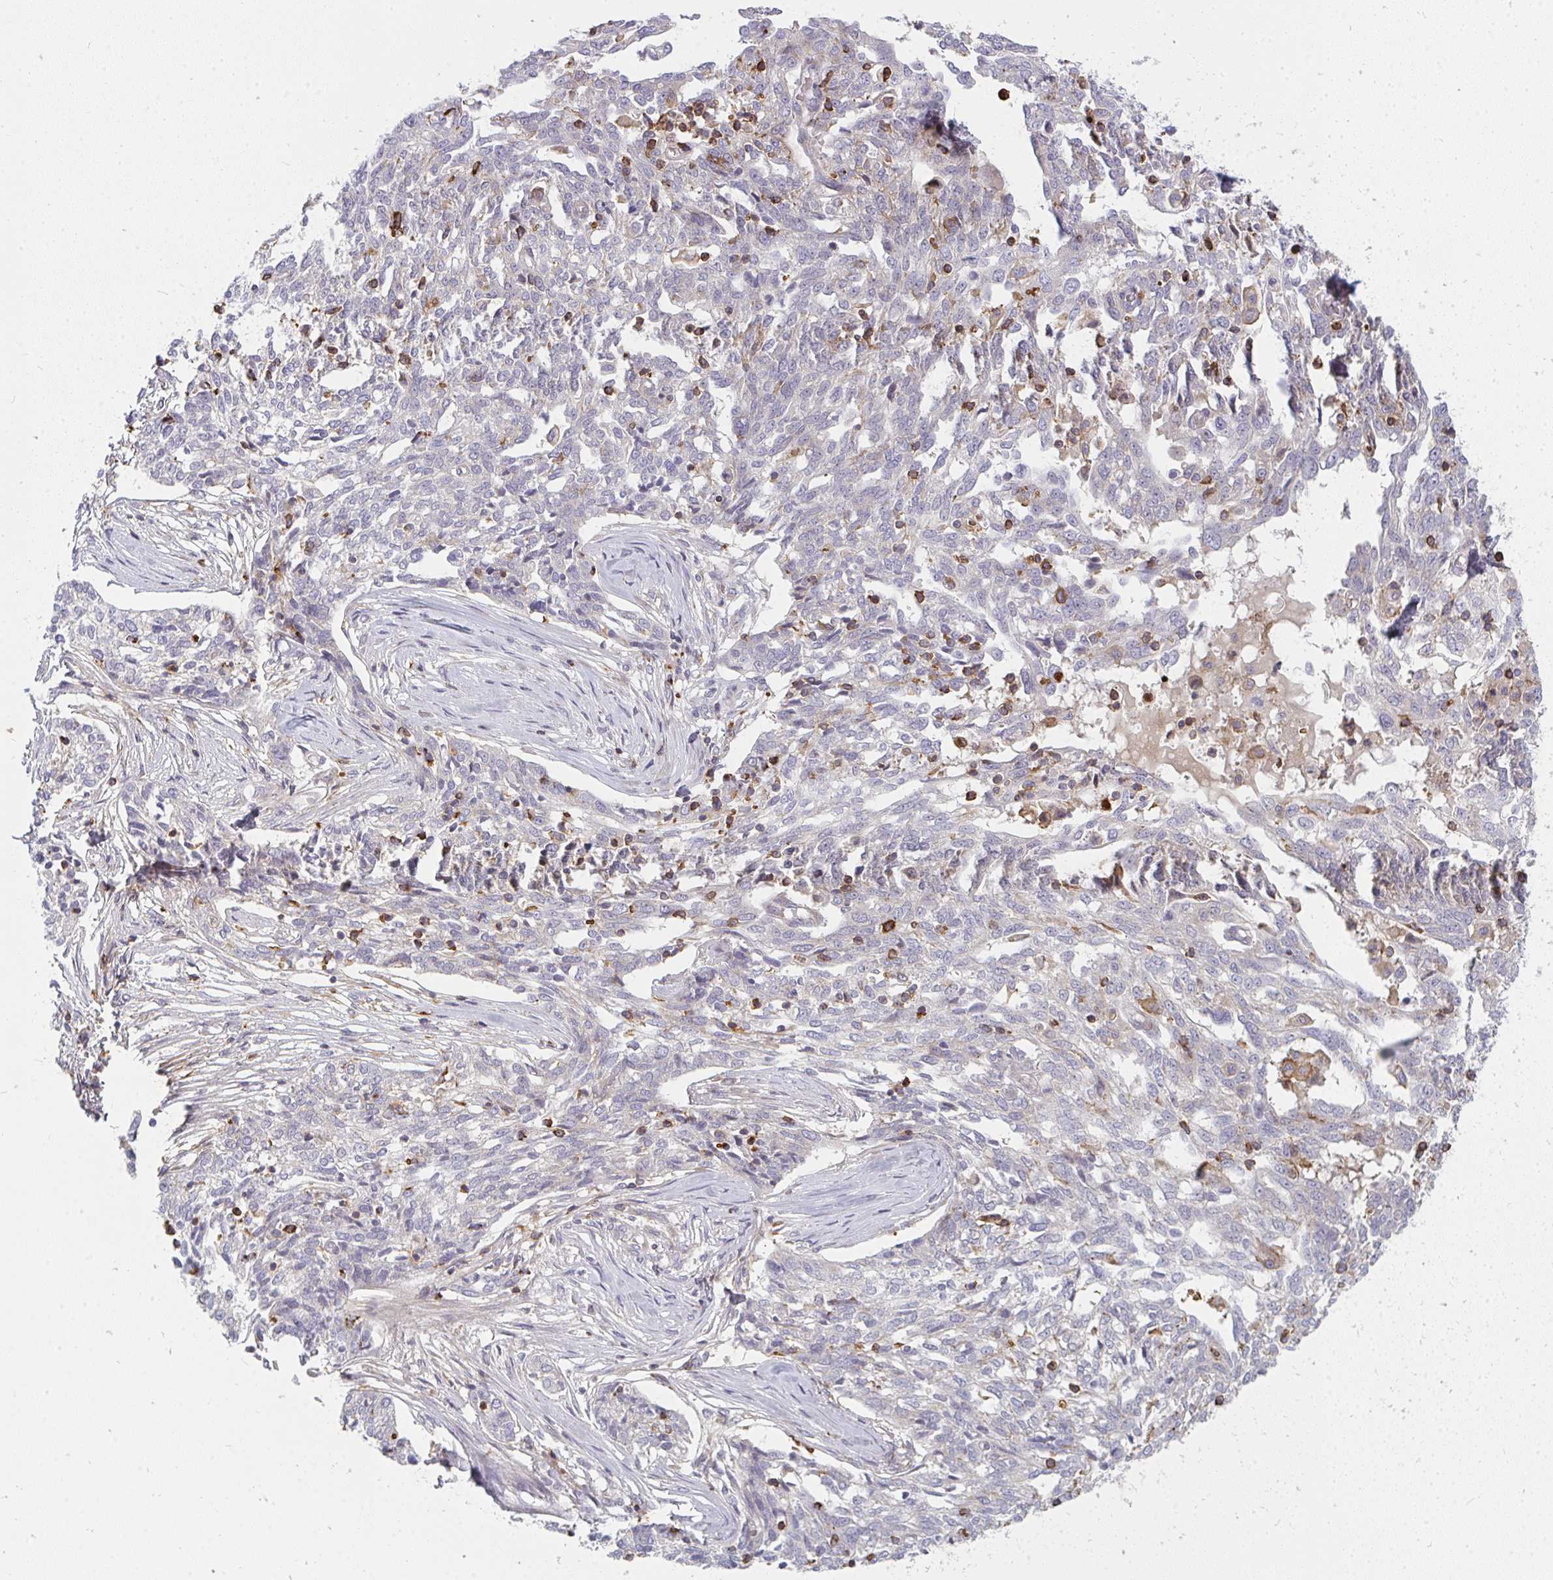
{"staining": {"intensity": "negative", "quantity": "none", "location": "none"}, "tissue": "ovarian cancer", "cell_type": "Tumor cells", "image_type": "cancer", "snomed": [{"axis": "morphology", "description": "Cystadenocarcinoma, serous, NOS"}, {"axis": "topography", "description": "Ovary"}], "caption": "DAB immunohistochemical staining of human serous cystadenocarcinoma (ovarian) shows no significant staining in tumor cells.", "gene": "CSF3R", "patient": {"sex": "female", "age": 67}}